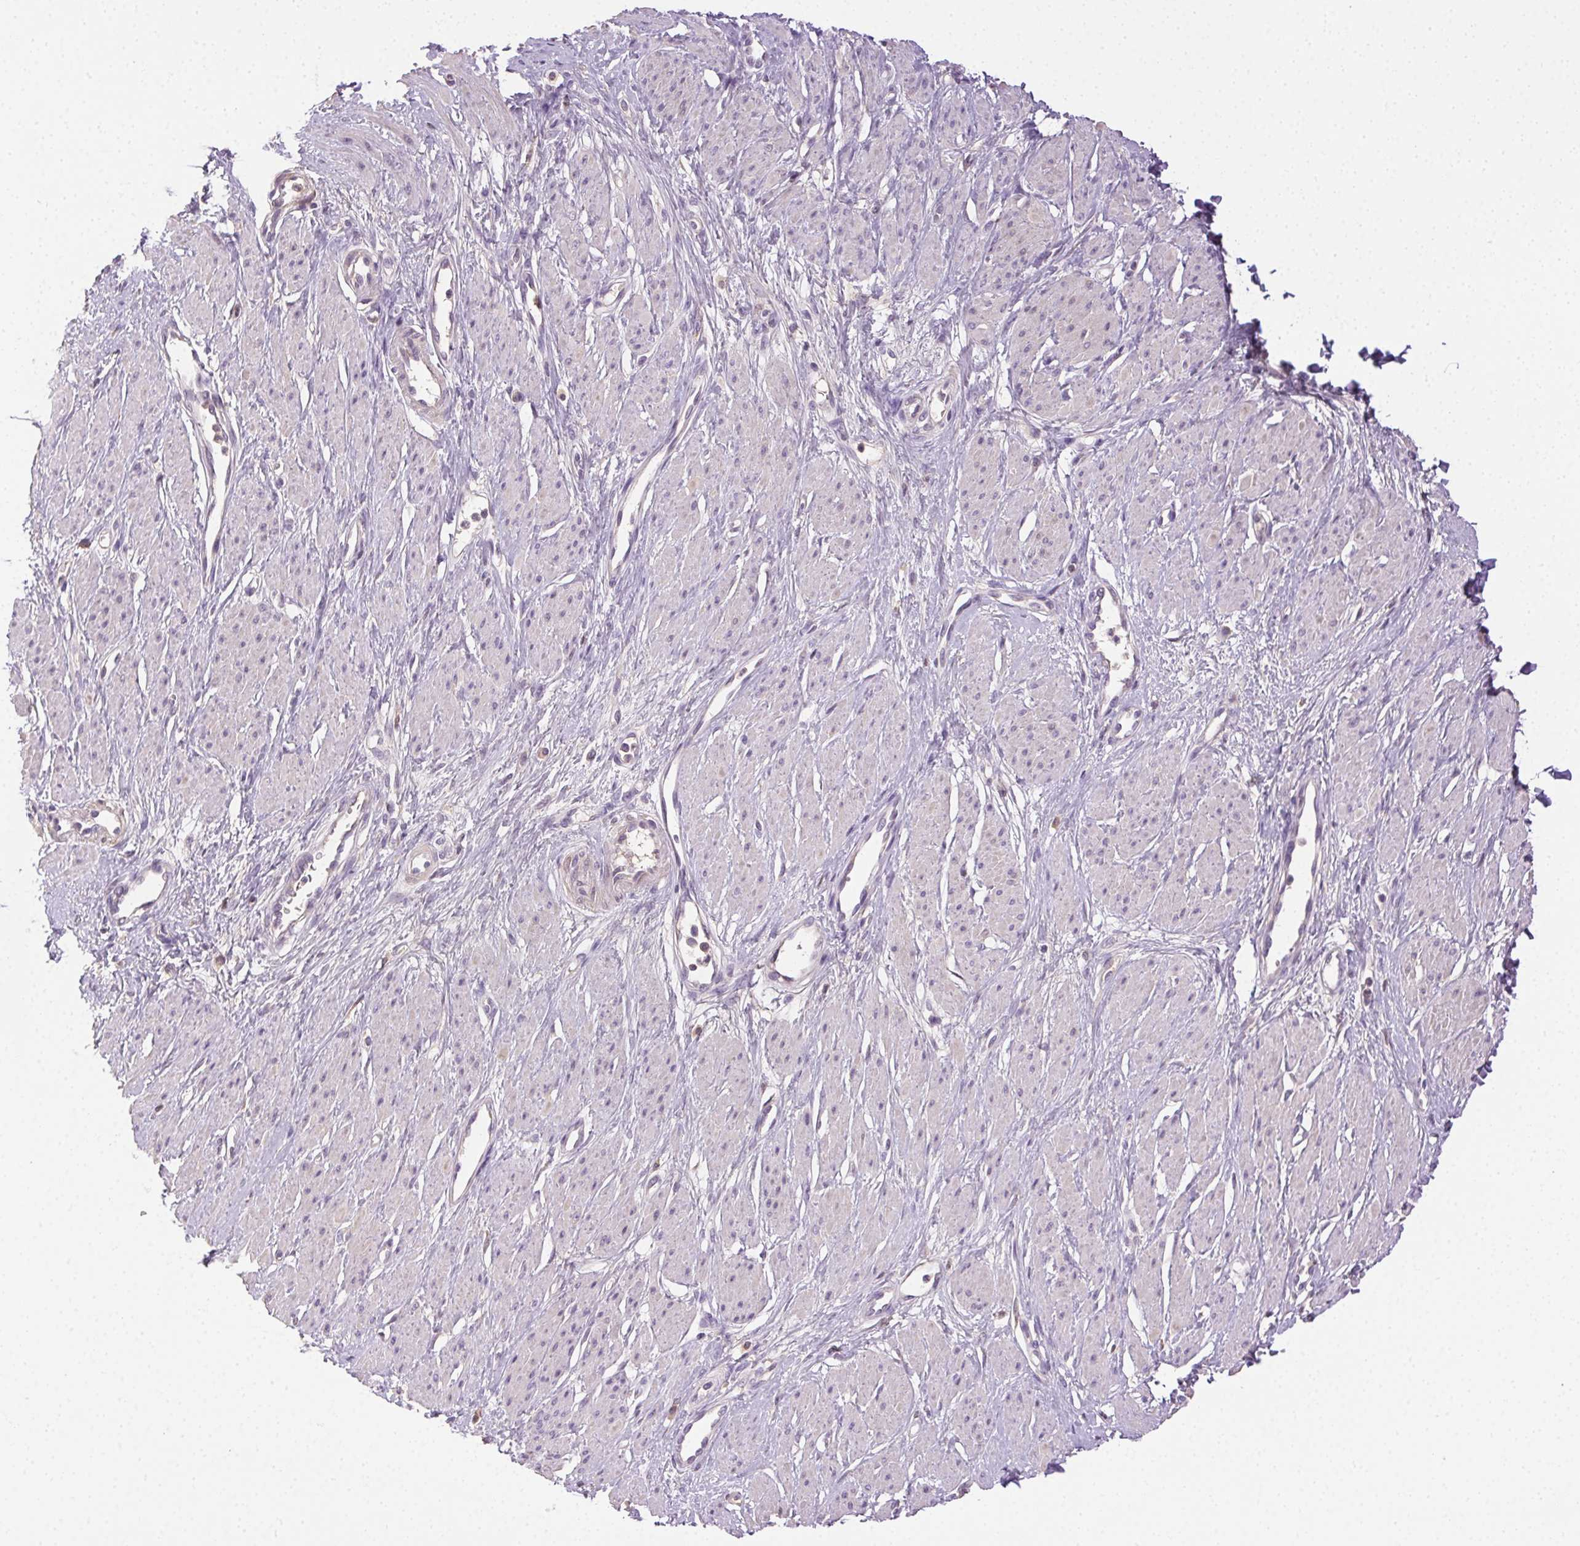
{"staining": {"intensity": "negative", "quantity": "none", "location": "none"}, "tissue": "smooth muscle", "cell_type": "Smooth muscle cells", "image_type": "normal", "snomed": [{"axis": "morphology", "description": "Normal tissue, NOS"}, {"axis": "topography", "description": "Smooth muscle"}, {"axis": "topography", "description": "Uterus"}], "caption": "DAB (3,3'-diaminobenzidine) immunohistochemical staining of normal smooth muscle exhibits no significant staining in smooth muscle cells. Nuclei are stained in blue.", "gene": "BPIFB2", "patient": {"sex": "female", "age": 39}}